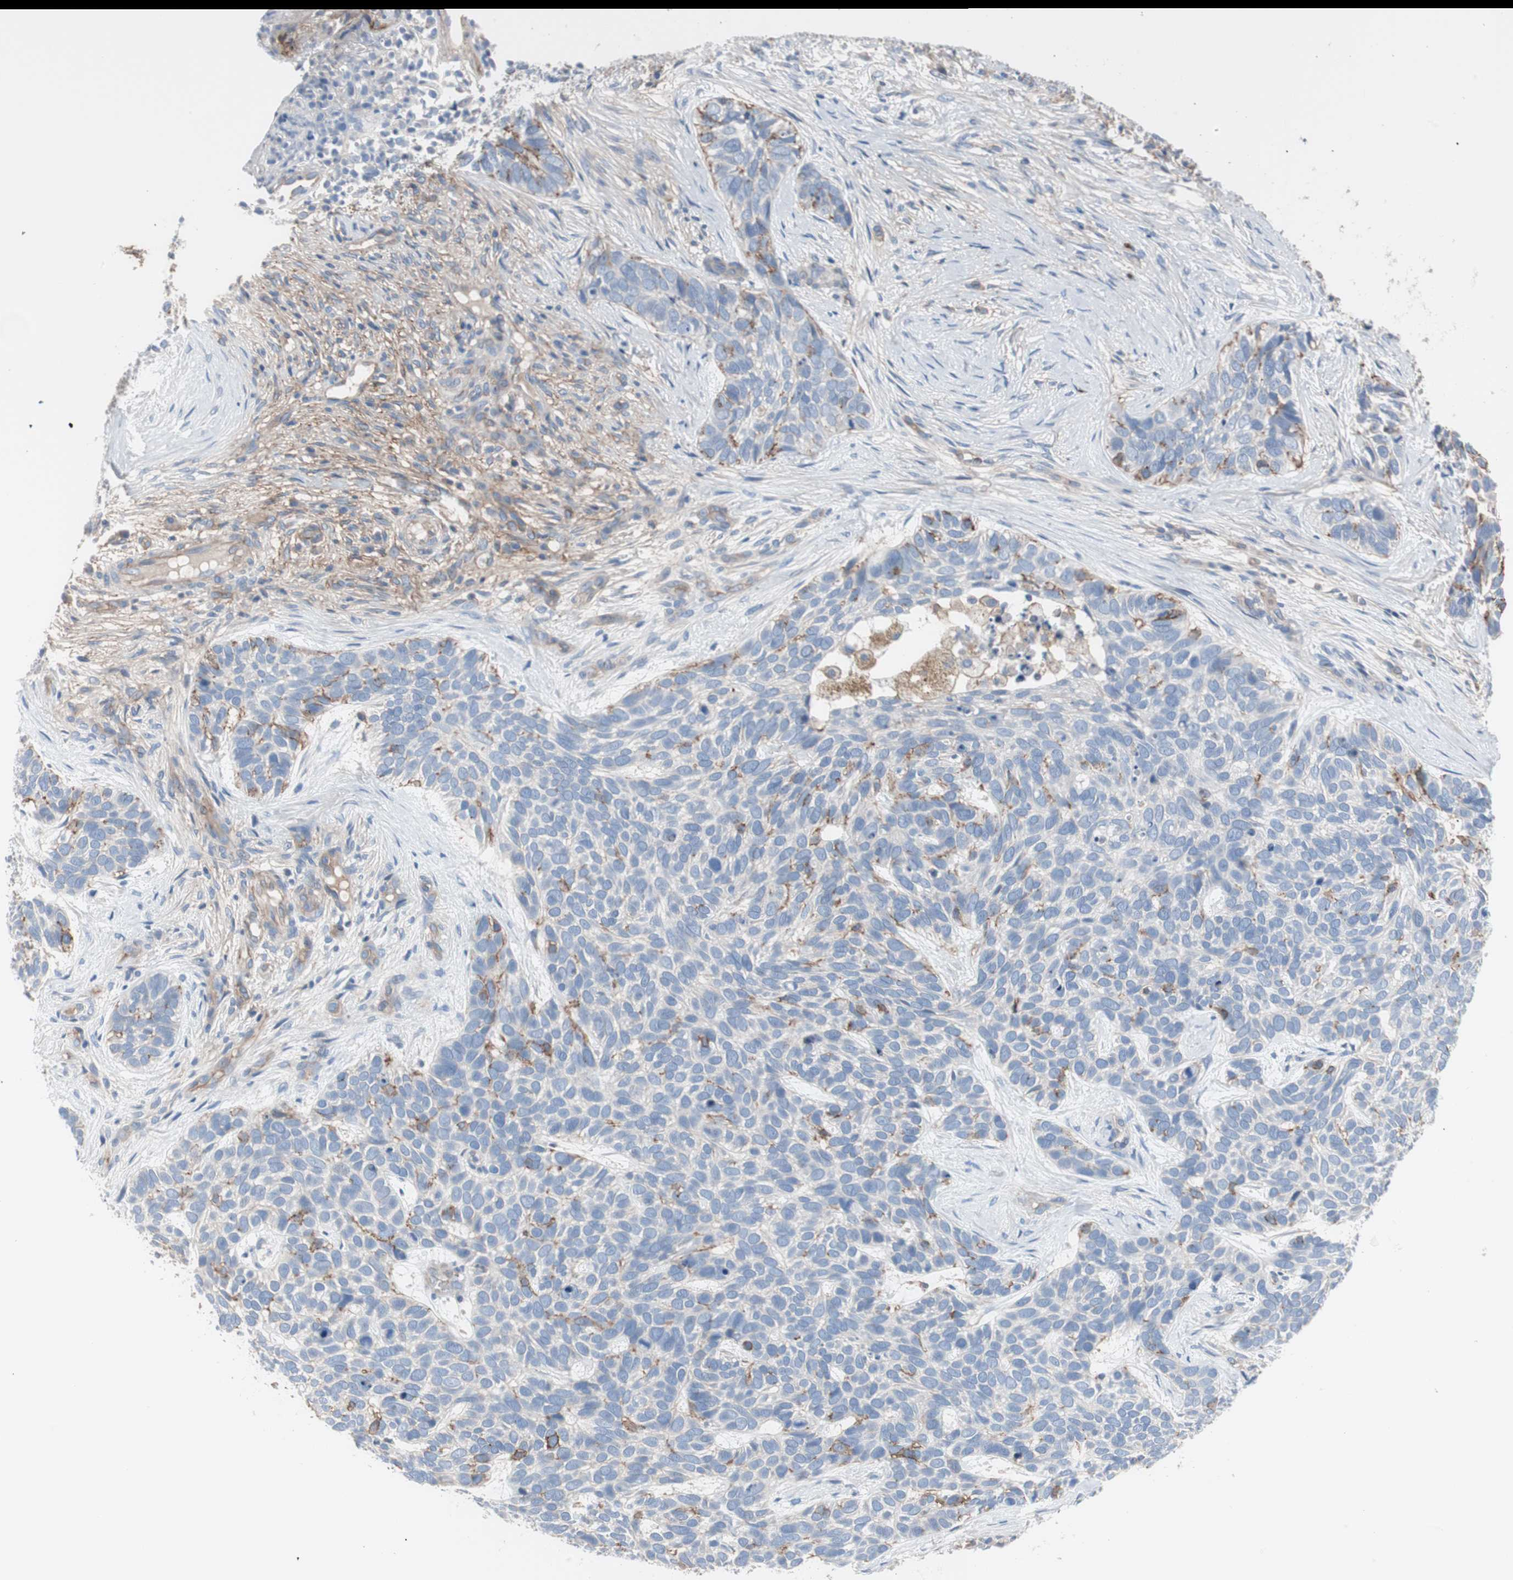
{"staining": {"intensity": "negative", "quantity": "none", "location": "none"}, "tissue": "skin cancer", "cell_type": "Tumor cells", "image_type": "cancer", "snomed": [{"axis": "morphology", "description": "Basal cell carcinoma"}, {"axis": "topography", "description": "Skin"}], "caption": "Photomicrograph shows no significant protein staining in tumor cells of basal cell carcinoma (skin). (Immunohistochemistry, brightfield microscopy, high magnification).", "gene": "CD81", "patient": {"sex": "male", "age": 87}}